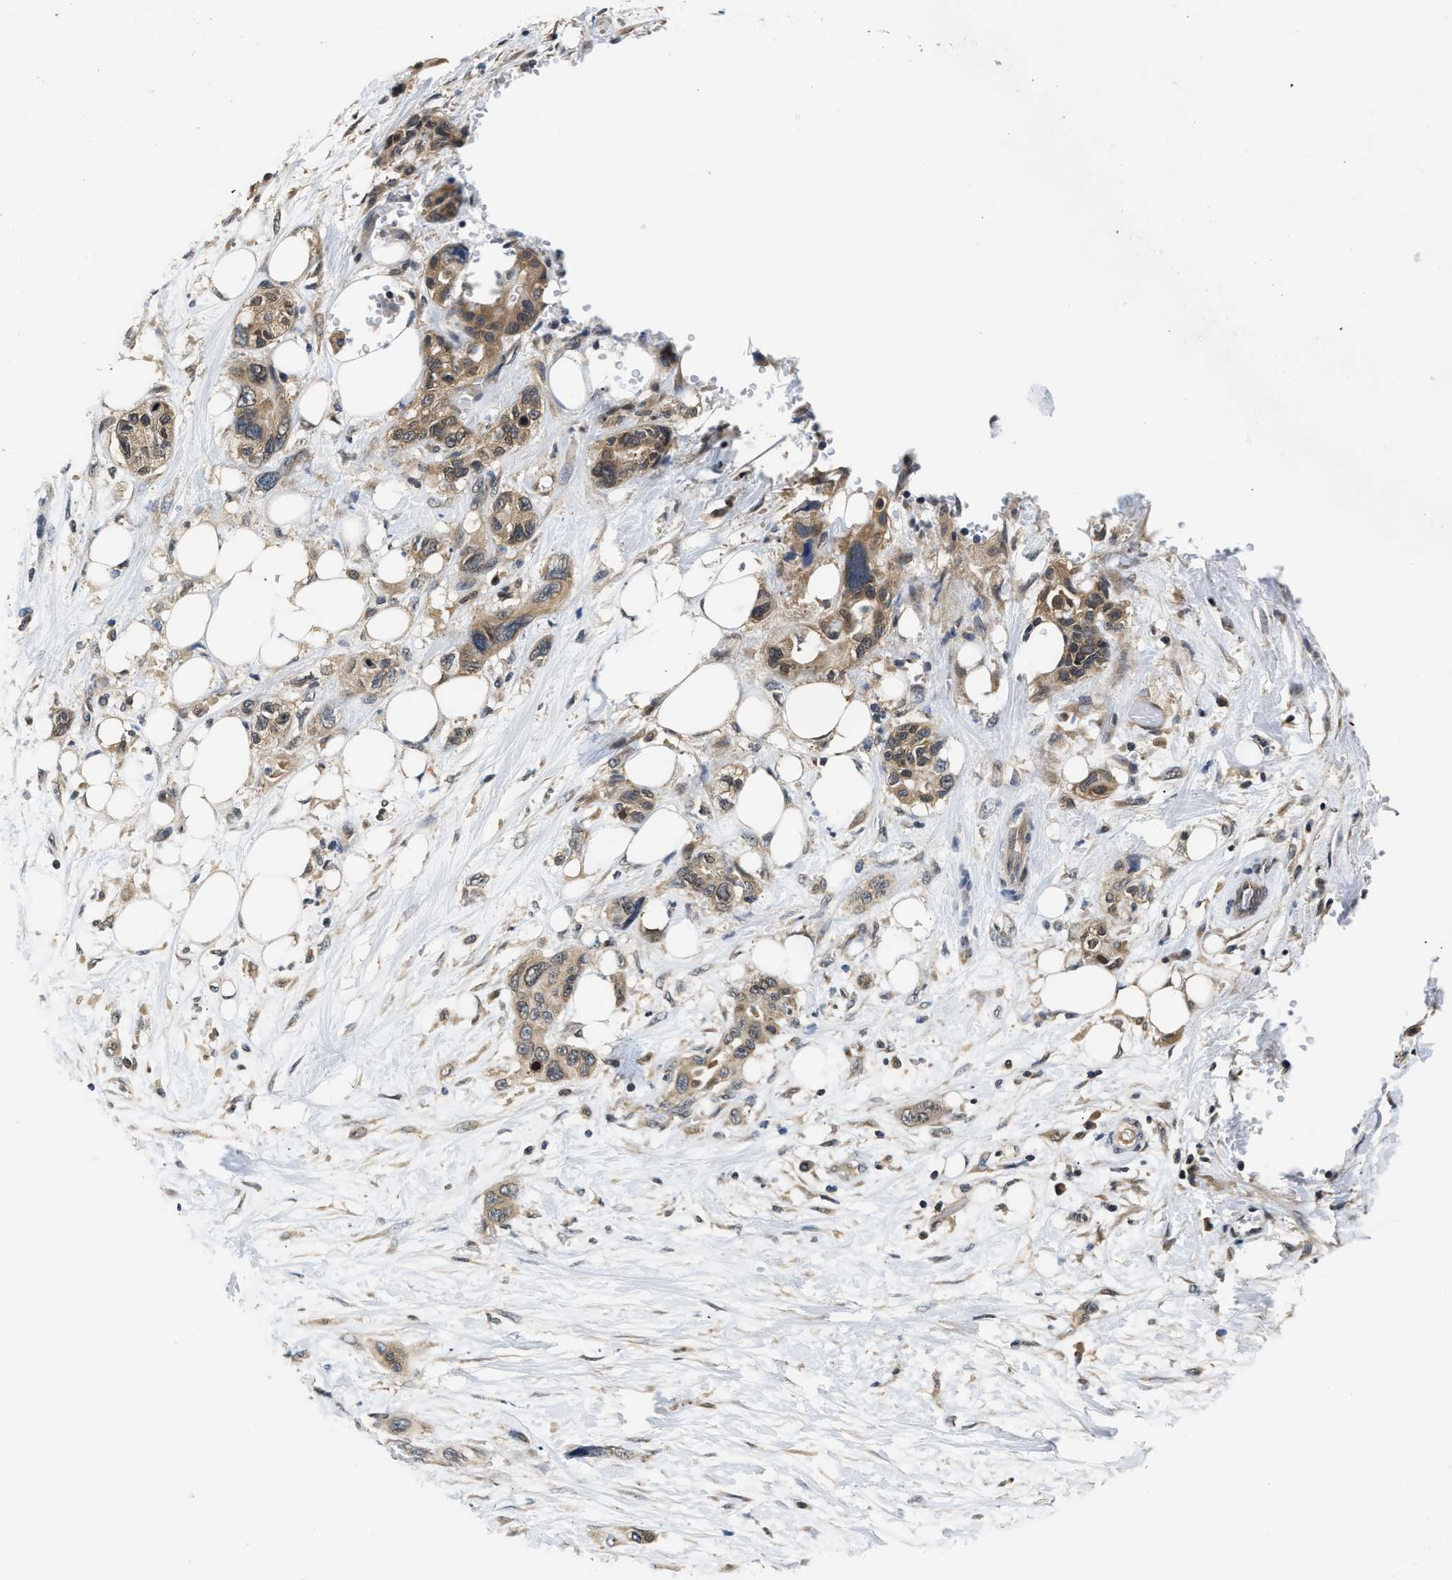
{"staining": {"intensity": "moderate", "quantity": ">75%", "location": "cytoplasmic/membranous"}, "tissue": "pancreatic cancer", "cell_type": "Tumor cells", "image_type": "cancer", "snomed": [{"axis": "morphology", "description": "Adenocarcinoma, NOS"}, {"axis": "topography", "description": "Pancreas"}], "caption": "Pancreatic adenocarcinoma was stained to show a protein in brown. There is medium levels of moderate cytoplasmic/membranous staining in about >75% of tumor cells.", "gene": "RAB29", "patient": {"sex": "male", "age": 46}}